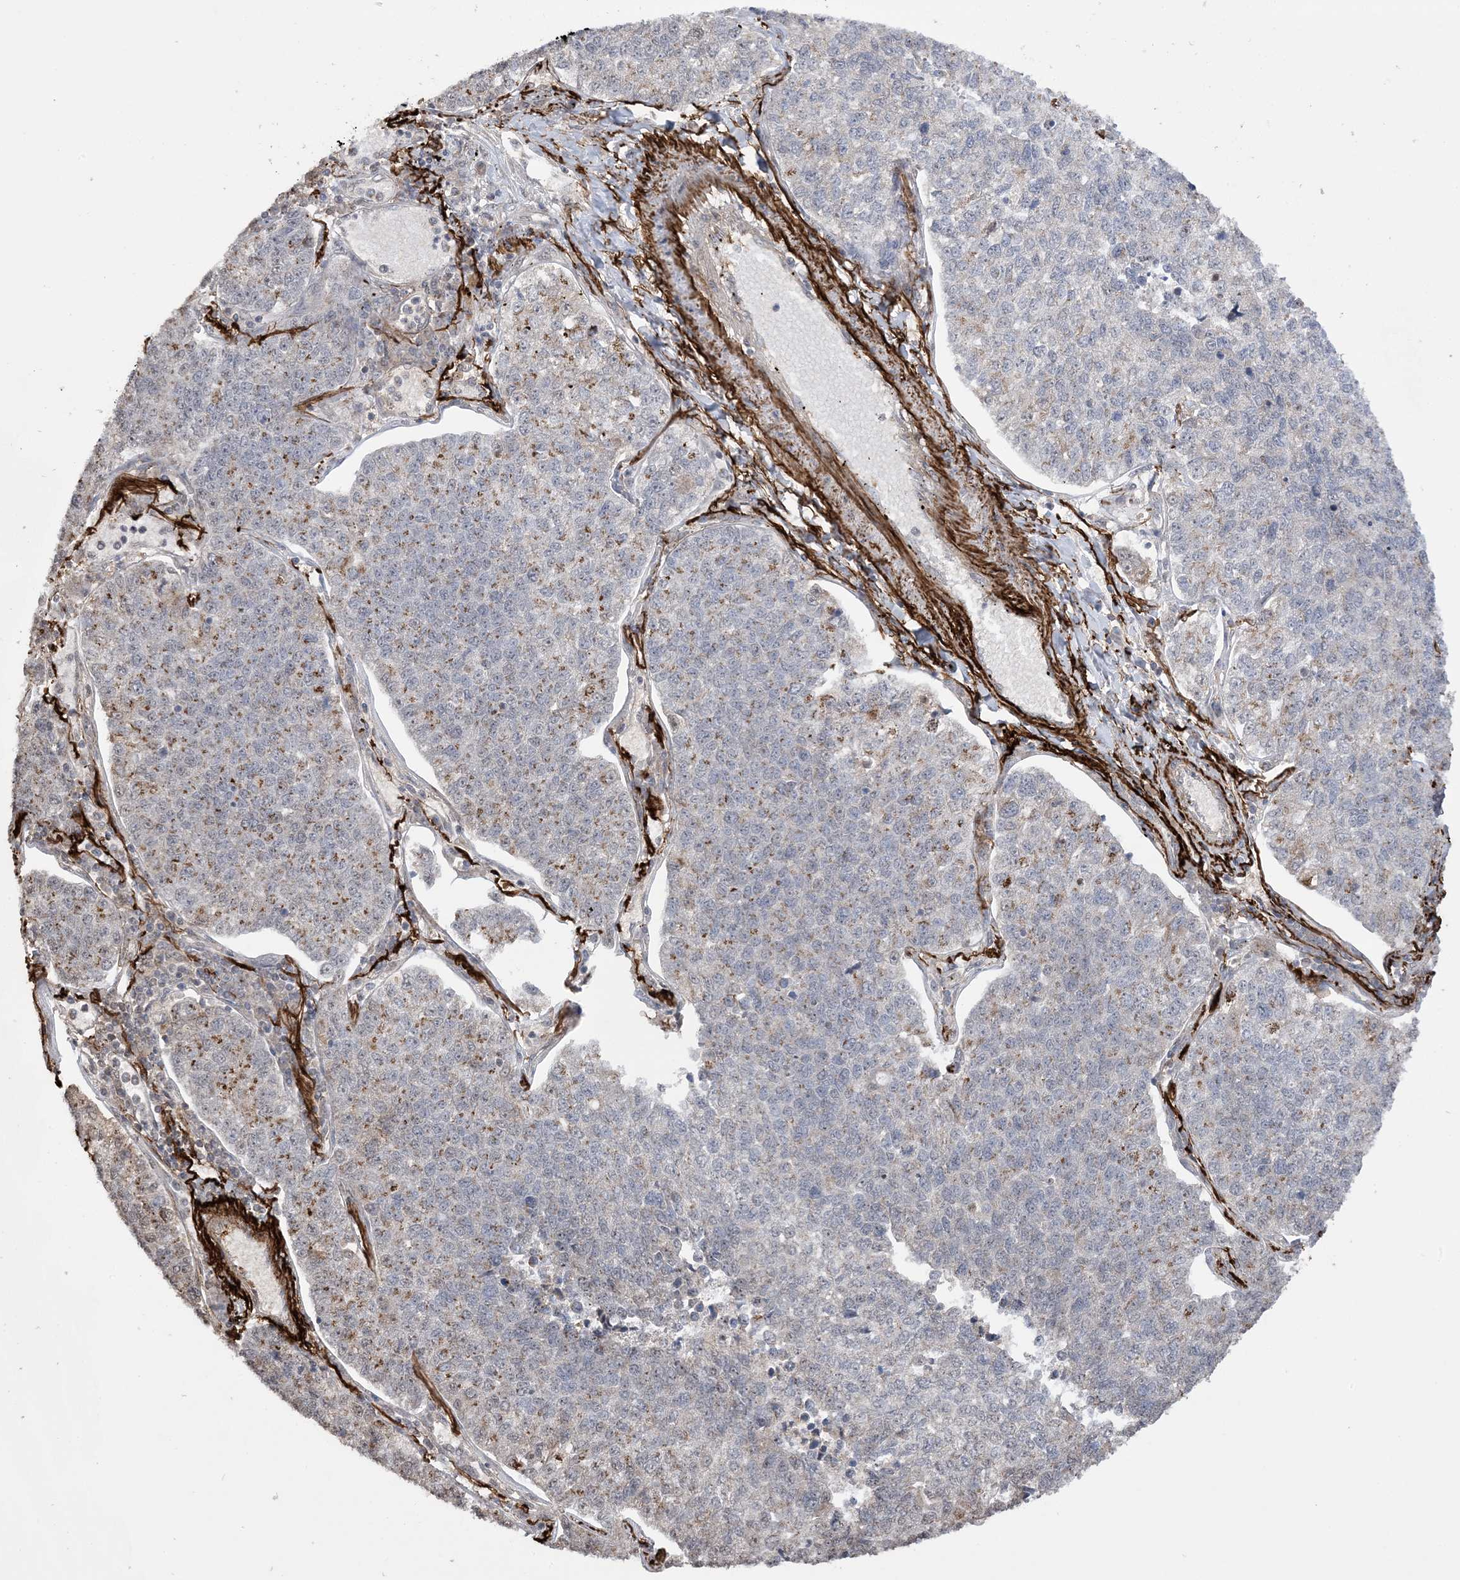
{"staining": {"intensity": "moderate", "quantity": "25%-75%", "location": "cytoplasmic/membranous"}, "tissue": "lung cancer", "cell_type": "Tumor cells", "image_type": "cancer", "snomed": [{"axis": "morphology", "description": "Adenocarcinoma, NOS"}, {"axis": "topography", "description": "Lung"}], "caption": "Lung cancer stained for a protein shows moderate cytoplasmic/membranous positivity in tumor cells.", "gene": "XRN1", "patient": {"sex": "male", "age": 49}}